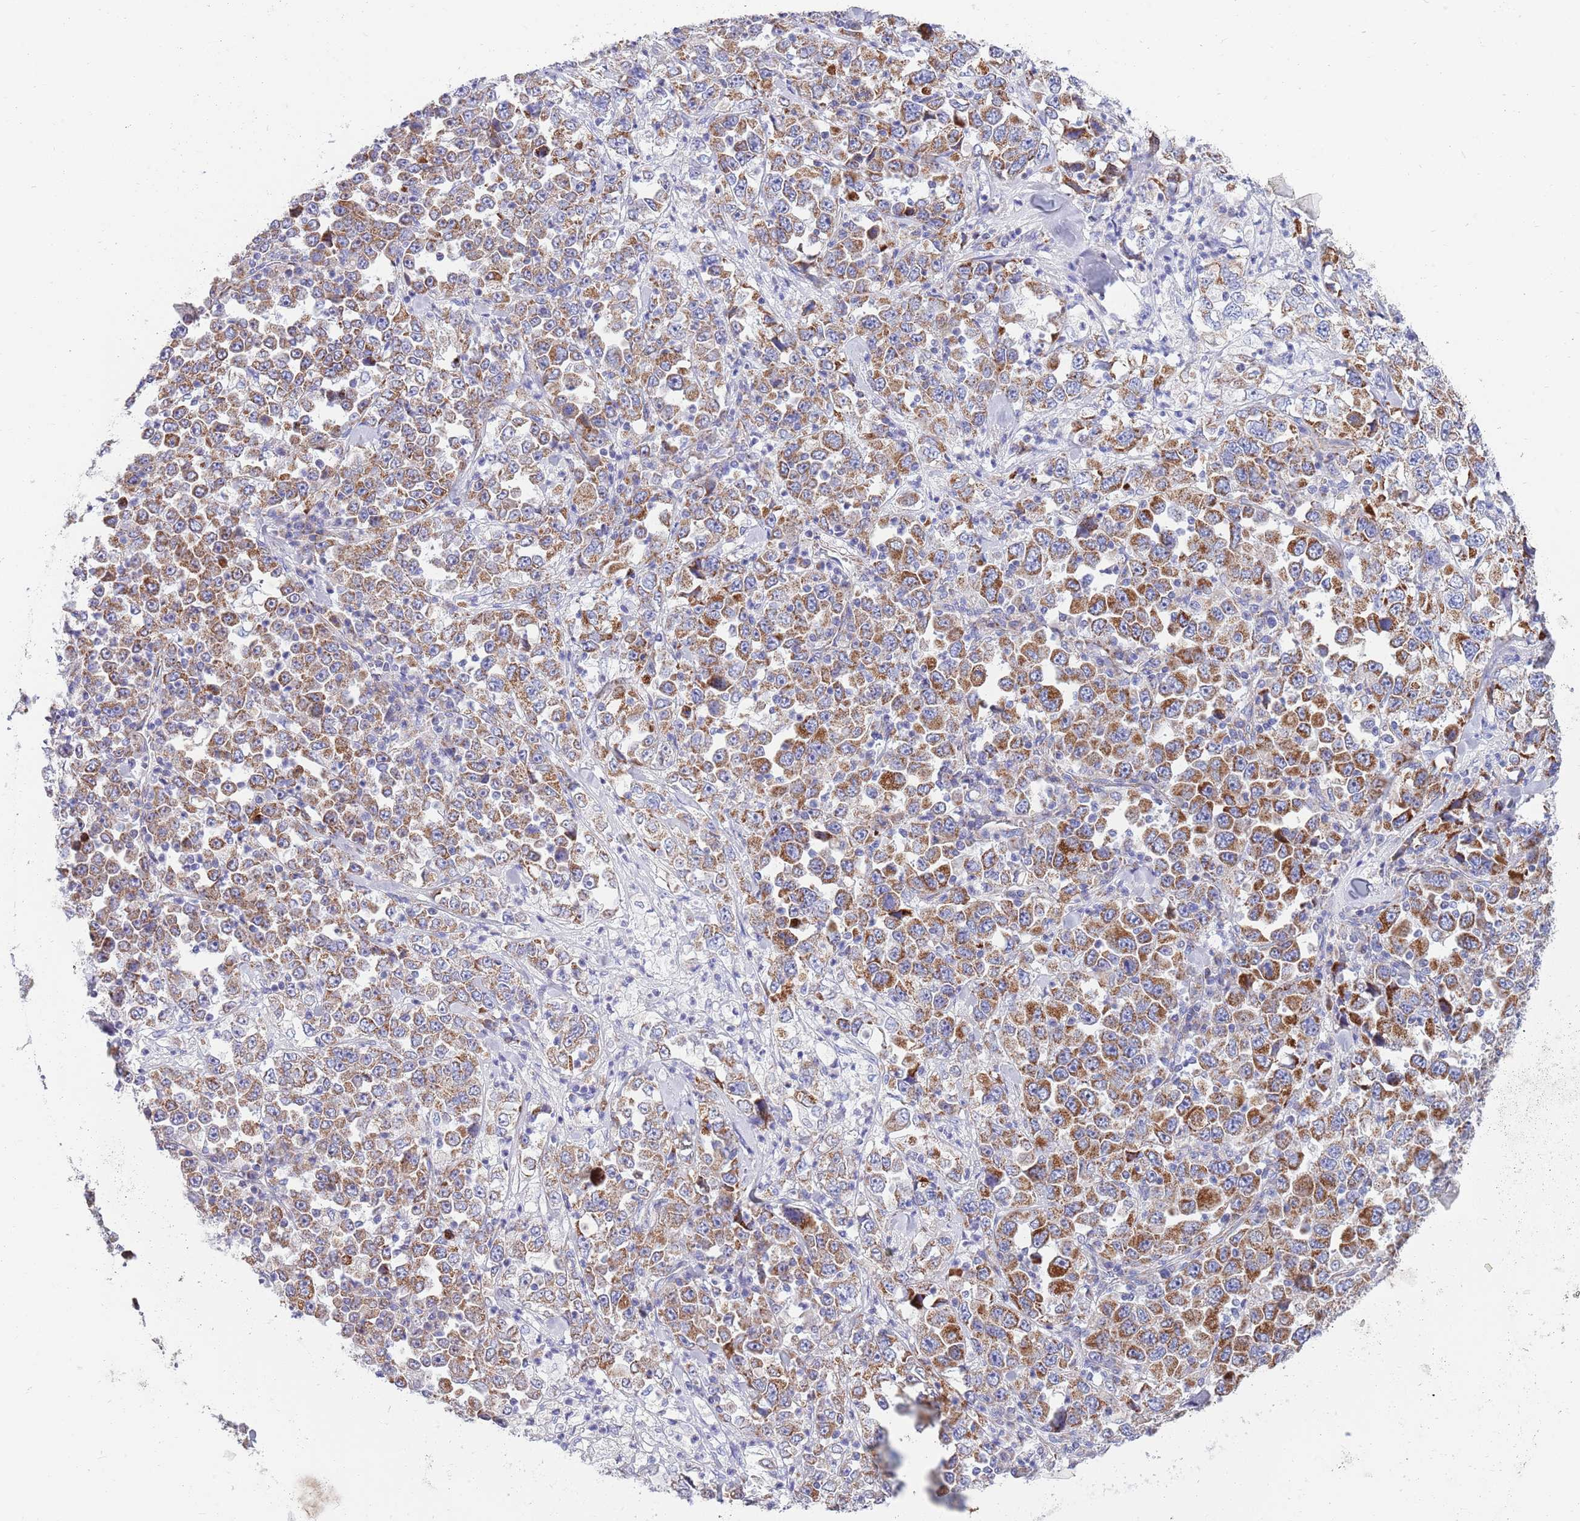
{"staining": {"intensity": "moderate", "quantity": ">75%", "location": "cytoplasmic/membranous"}, "tissue": "stomach cancer", "cell_type": "Tumor cells", "image_type": "cancer", "snomed": [{"axis": "morphology", "description": "Normal tissue, NOS"}, {"axis": "morphology", "description": "Adenocarcinoma, NOS"}, {"axis": "topography", "description": "Stomach, upper"}, {"axis": "topography", "description": "Stomach"}], "caption": "Brown immunohistochemical staining in stomach cancer reveals moderate cytoplasmic/membranous expression in about >75% of tumor cells.", "gene": "EMC8", "patient": {"sex": "male", "age": 59}}